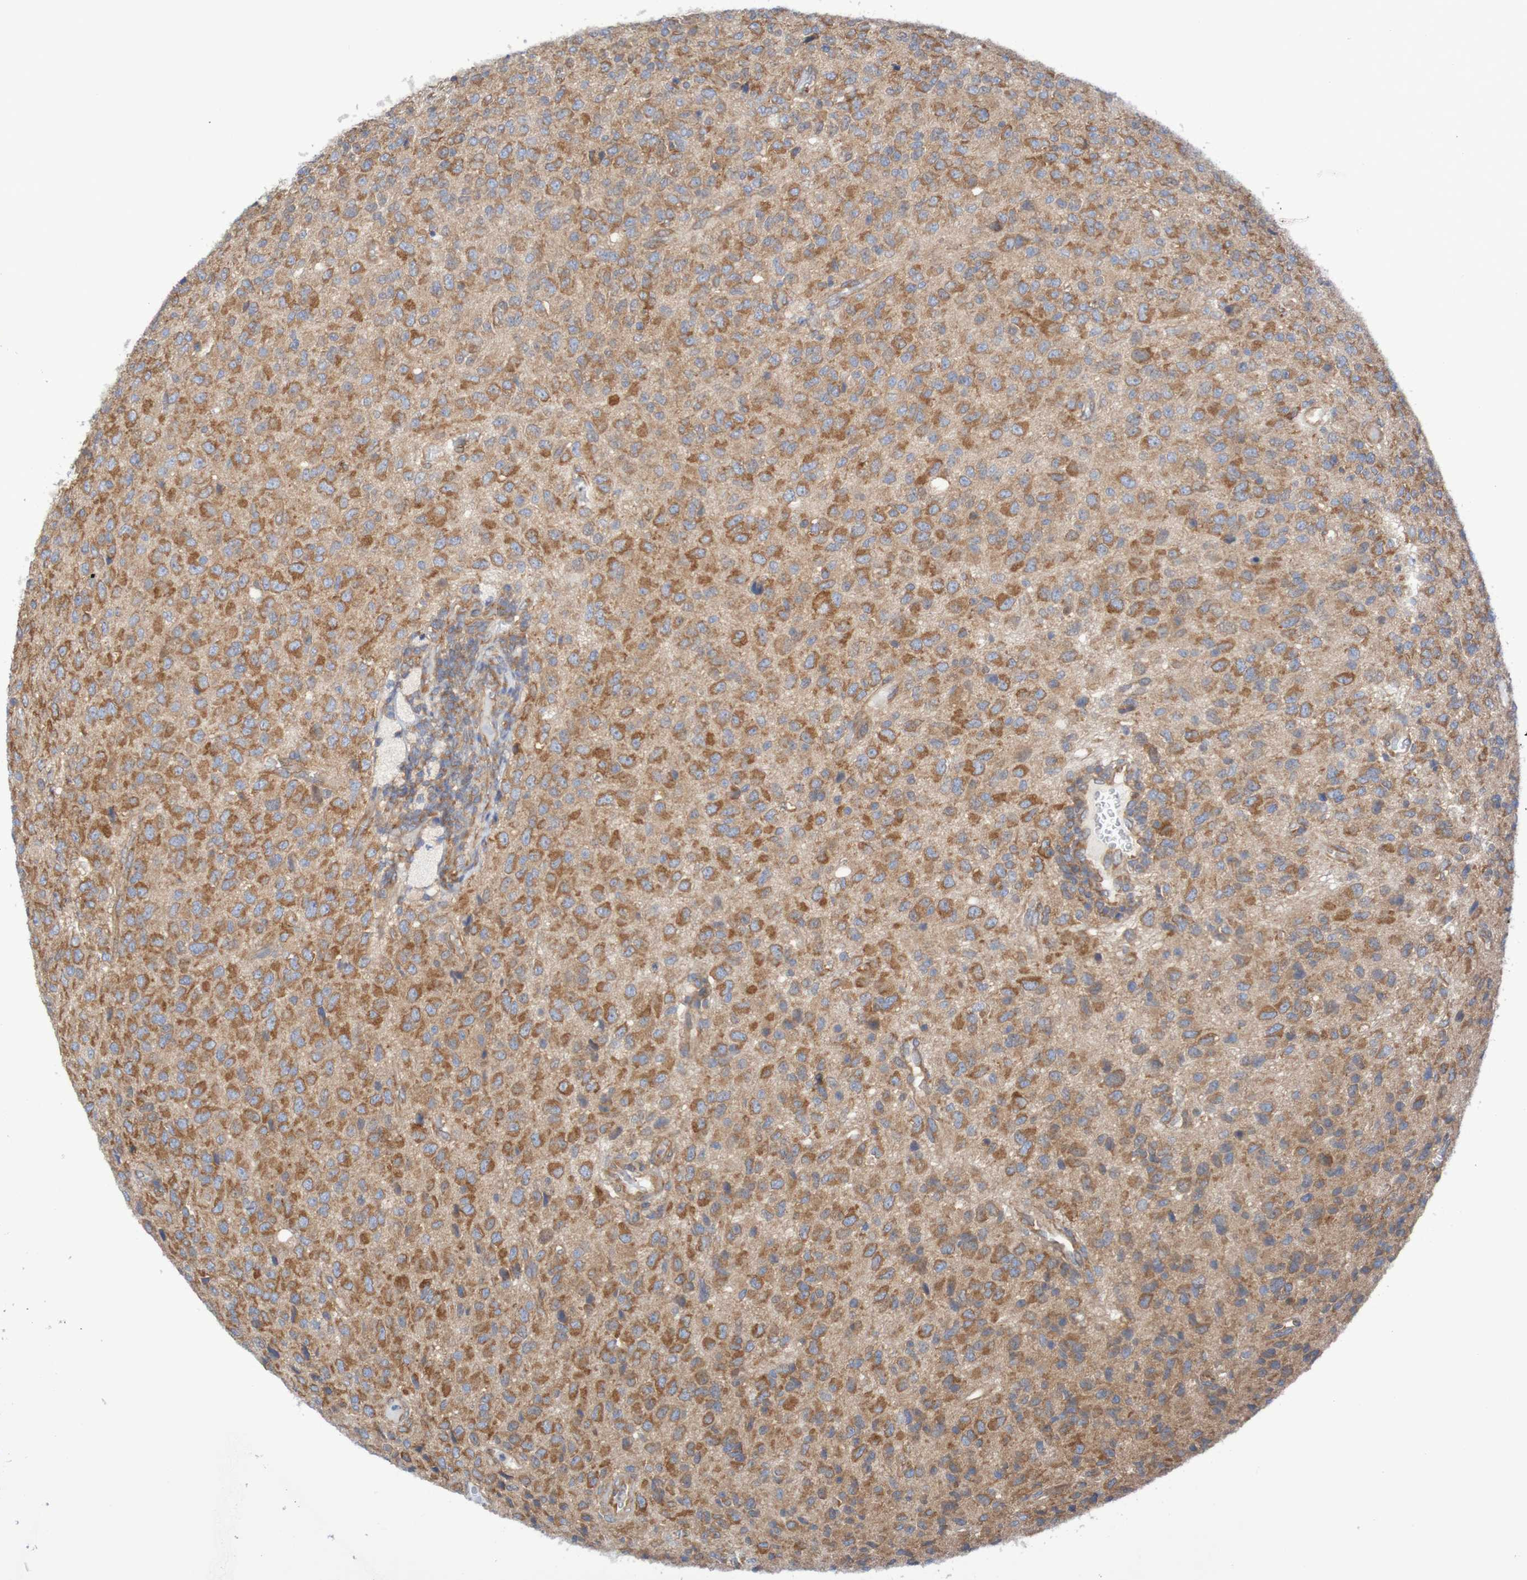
{"staining": {"intensity": "strong", "quantity": ">75%", "location": "cytoplasmic/membranous"}, "tissue": "glioma", "cell_type": "Tumor cells", "image_type": "cancer", "snomed": [{"axis": "morphology", "description": "Glioma, malignant, High grade"}, {"axis": "topography", "description": "pancreas cauda"}], "caption": "Protein analysis of high-grade glioma (malignant) tissue displays strong cytoplasmic/membranous positivity in approximately >75% of tumor cells.", "gene": "LRRC47", "patient": {"sex": "male", "age": 60}}